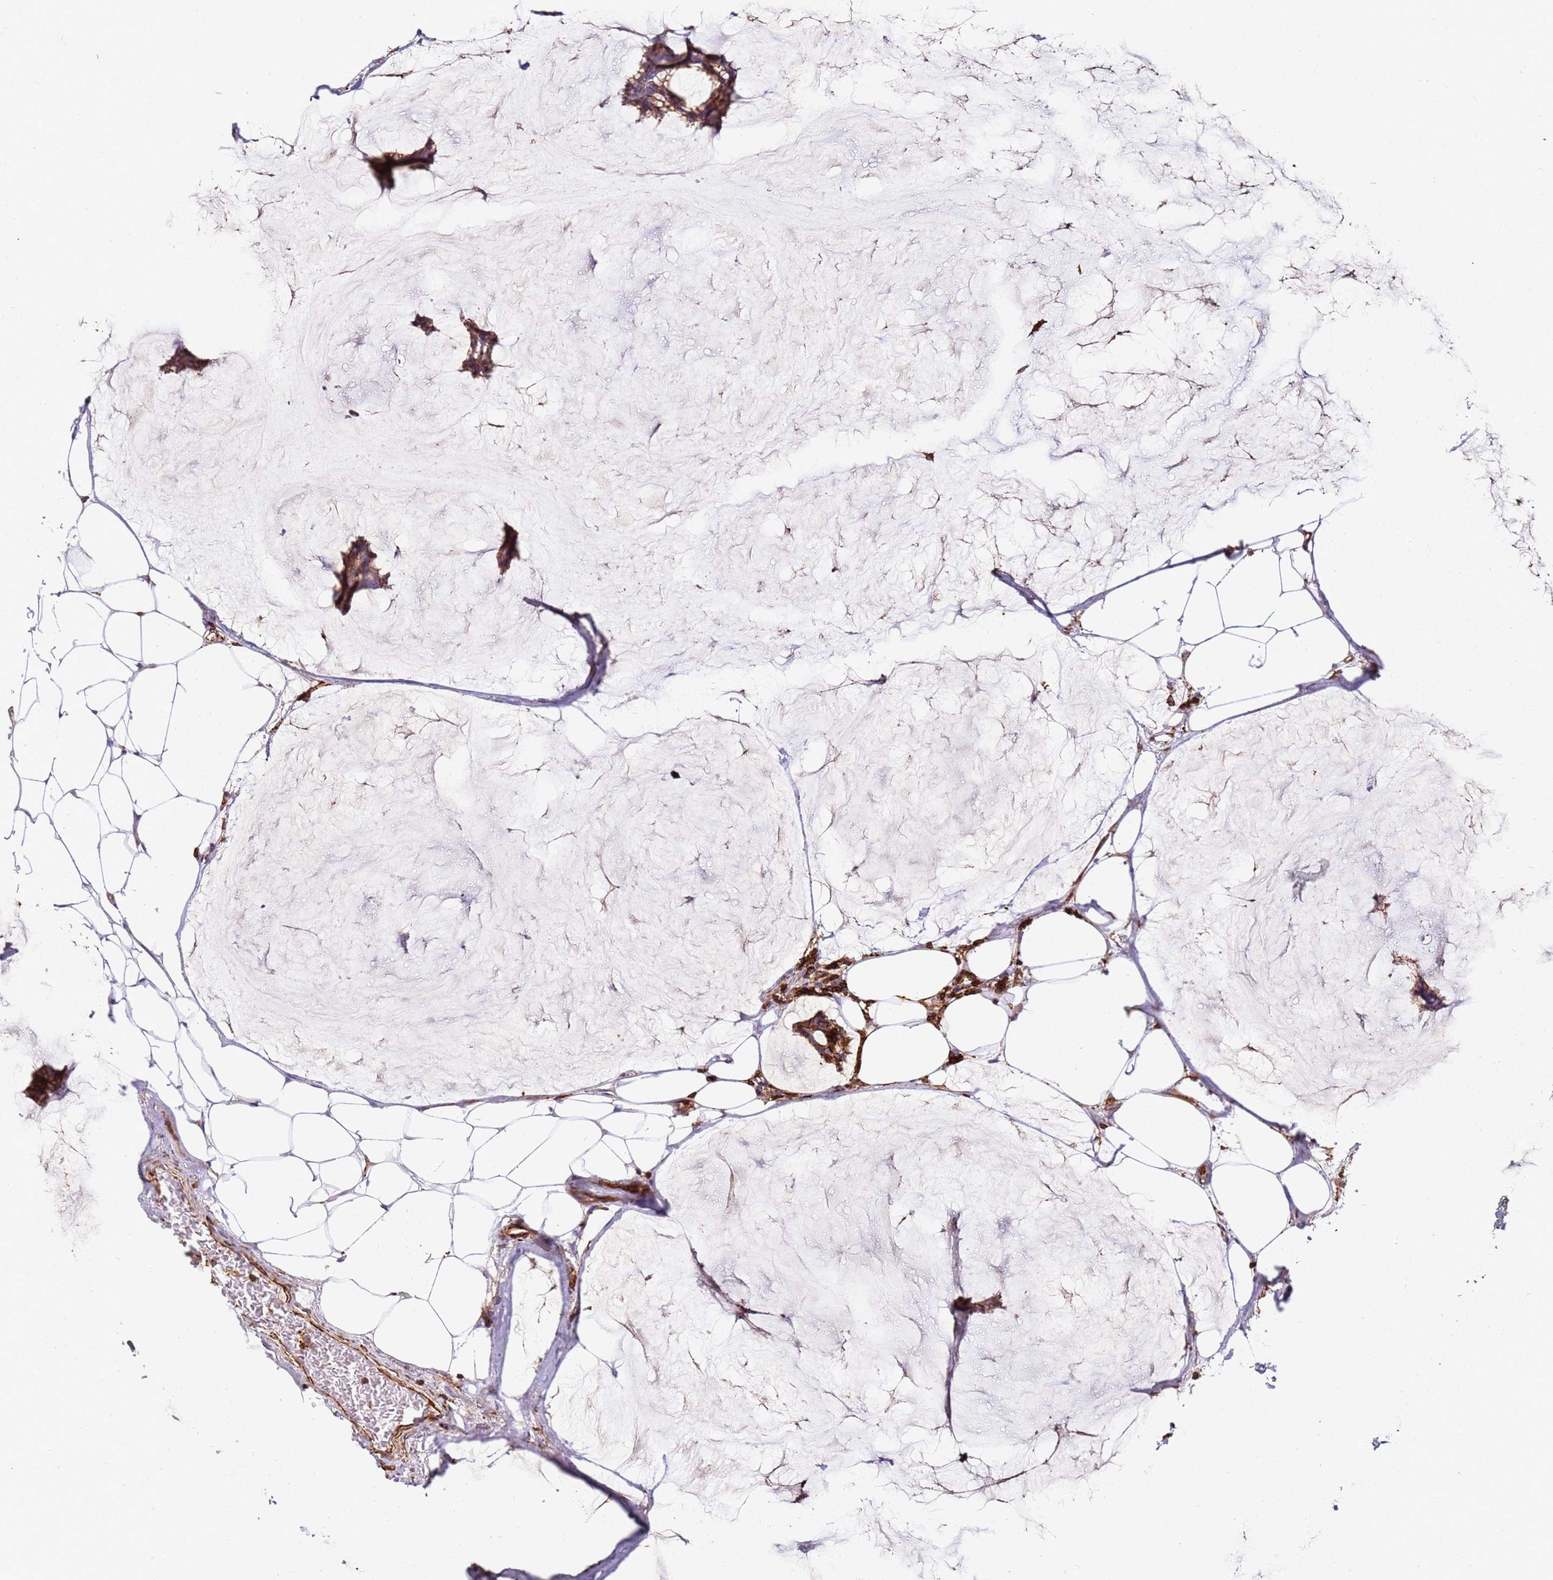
{"staining": {"intensity": "moderate", "quantity": ">75%", "location": "cytoplasmic/membranous"}, "tissue": "breast cancer", "cell_type": "Tumor cells", "image_type": "cancer", "snomed": [{"axis": "morphology", "description": "Duct carcinoma"}, {"axis": "topography", "description": "Breast"}], "caption": "Immunohistochemistry photomicrograph of infiltrating ductal carcinoma (breast) stained for a protein (brown), which shows medium levels of moderate cytoplasmic/membranous positivity in approximately >75% of tumor cells.", "gene": "ZNF671", "patient": {"sex": "female", "age": 93}}